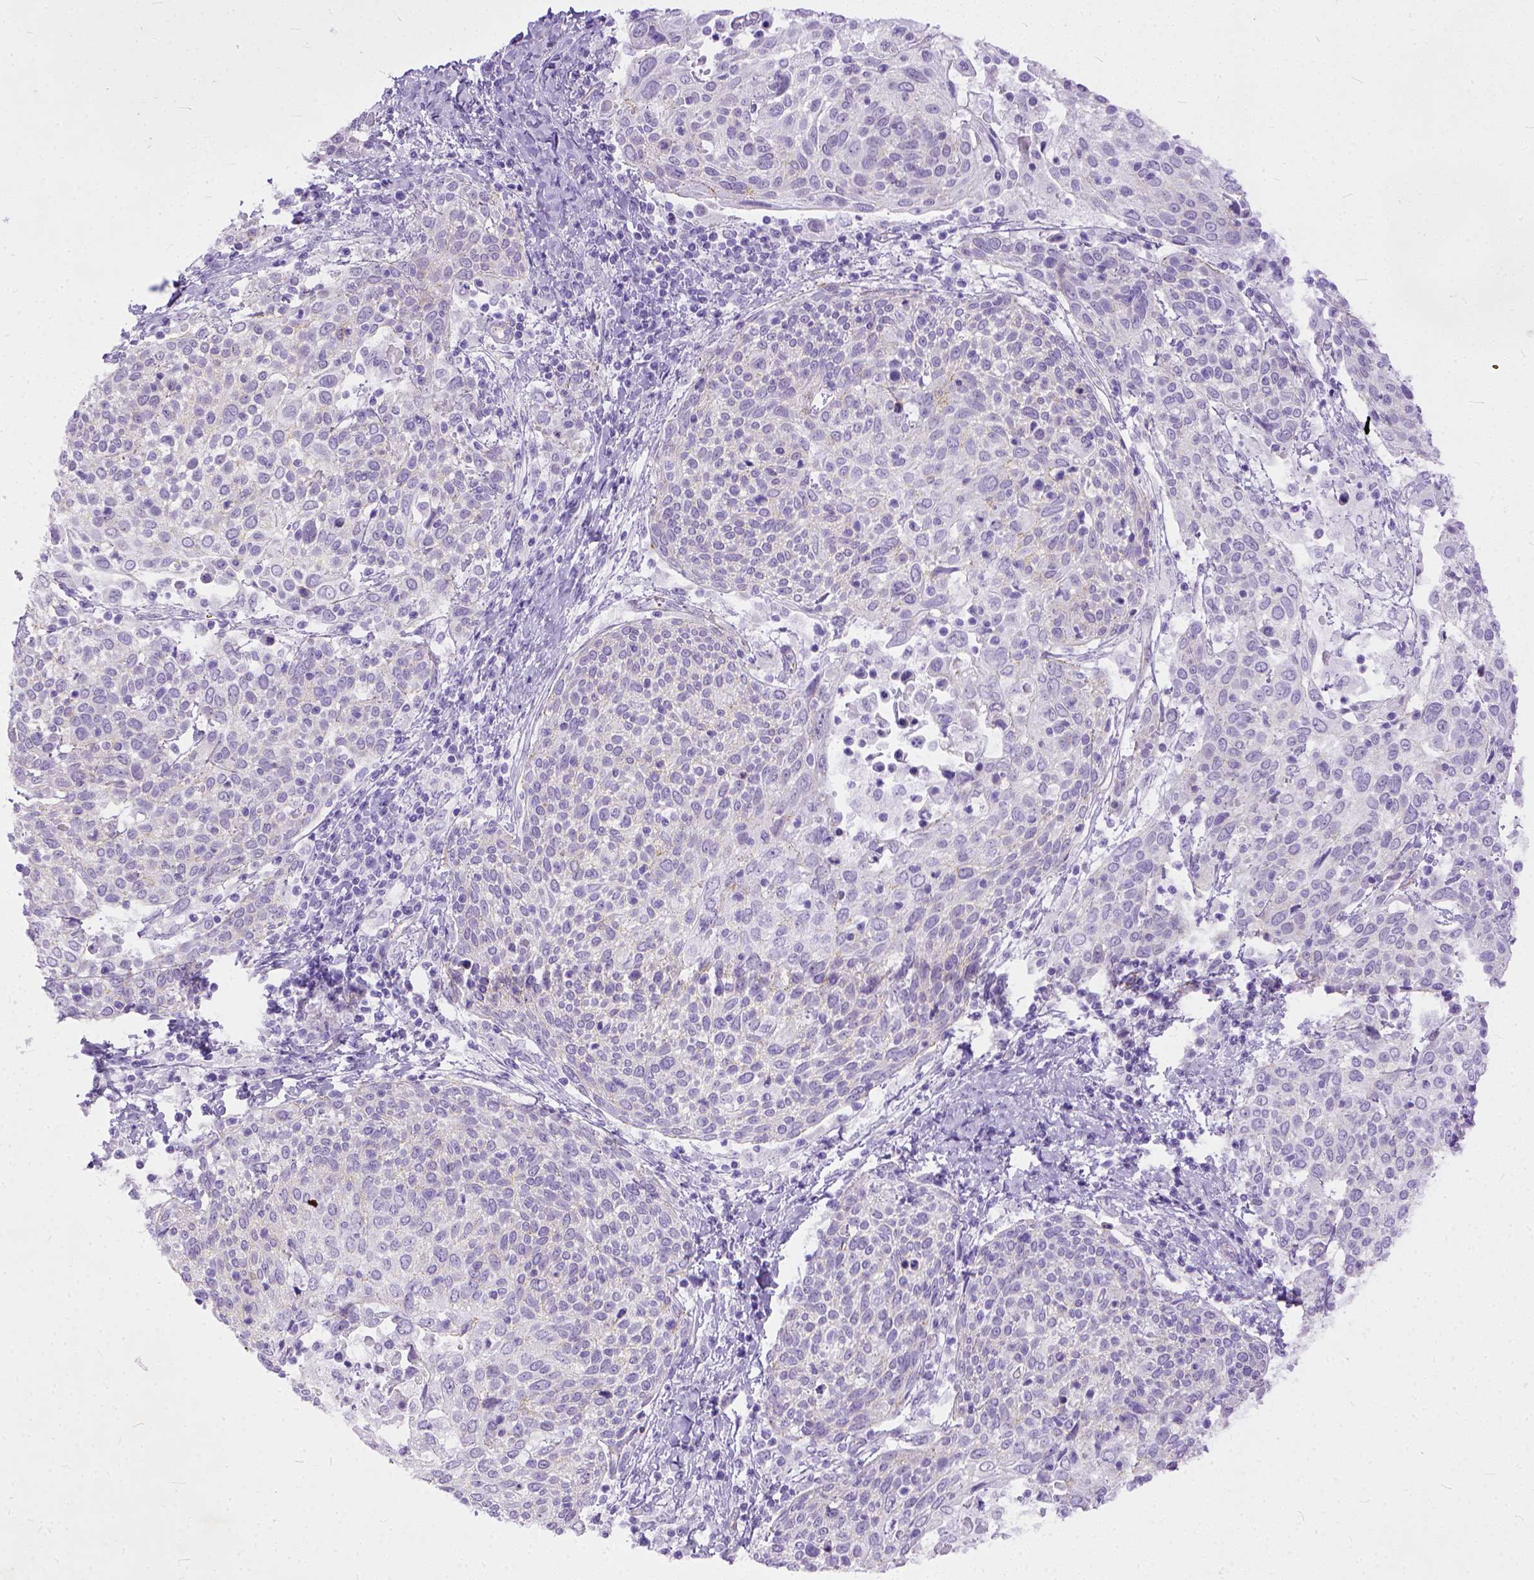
{"staining": {"intensity": "negative", "quantity": "none", "location": "none"}, "tissue": "cervical cancer", "cell_type": "Tumor cells", "image_type": "cancer", "snomed": [{"axis": "morphology", "description": "Squamous cell carcinoma, NOS"}, {"axis": "topography", "description": "Cervix"}], "caption": "Immunohistochemistry image of cervical cancer stained for a protein (brown), which displays no expression in tumor cells.", "gene": "ADGRF1", "patient": {"sex": "female", "age": 61}}